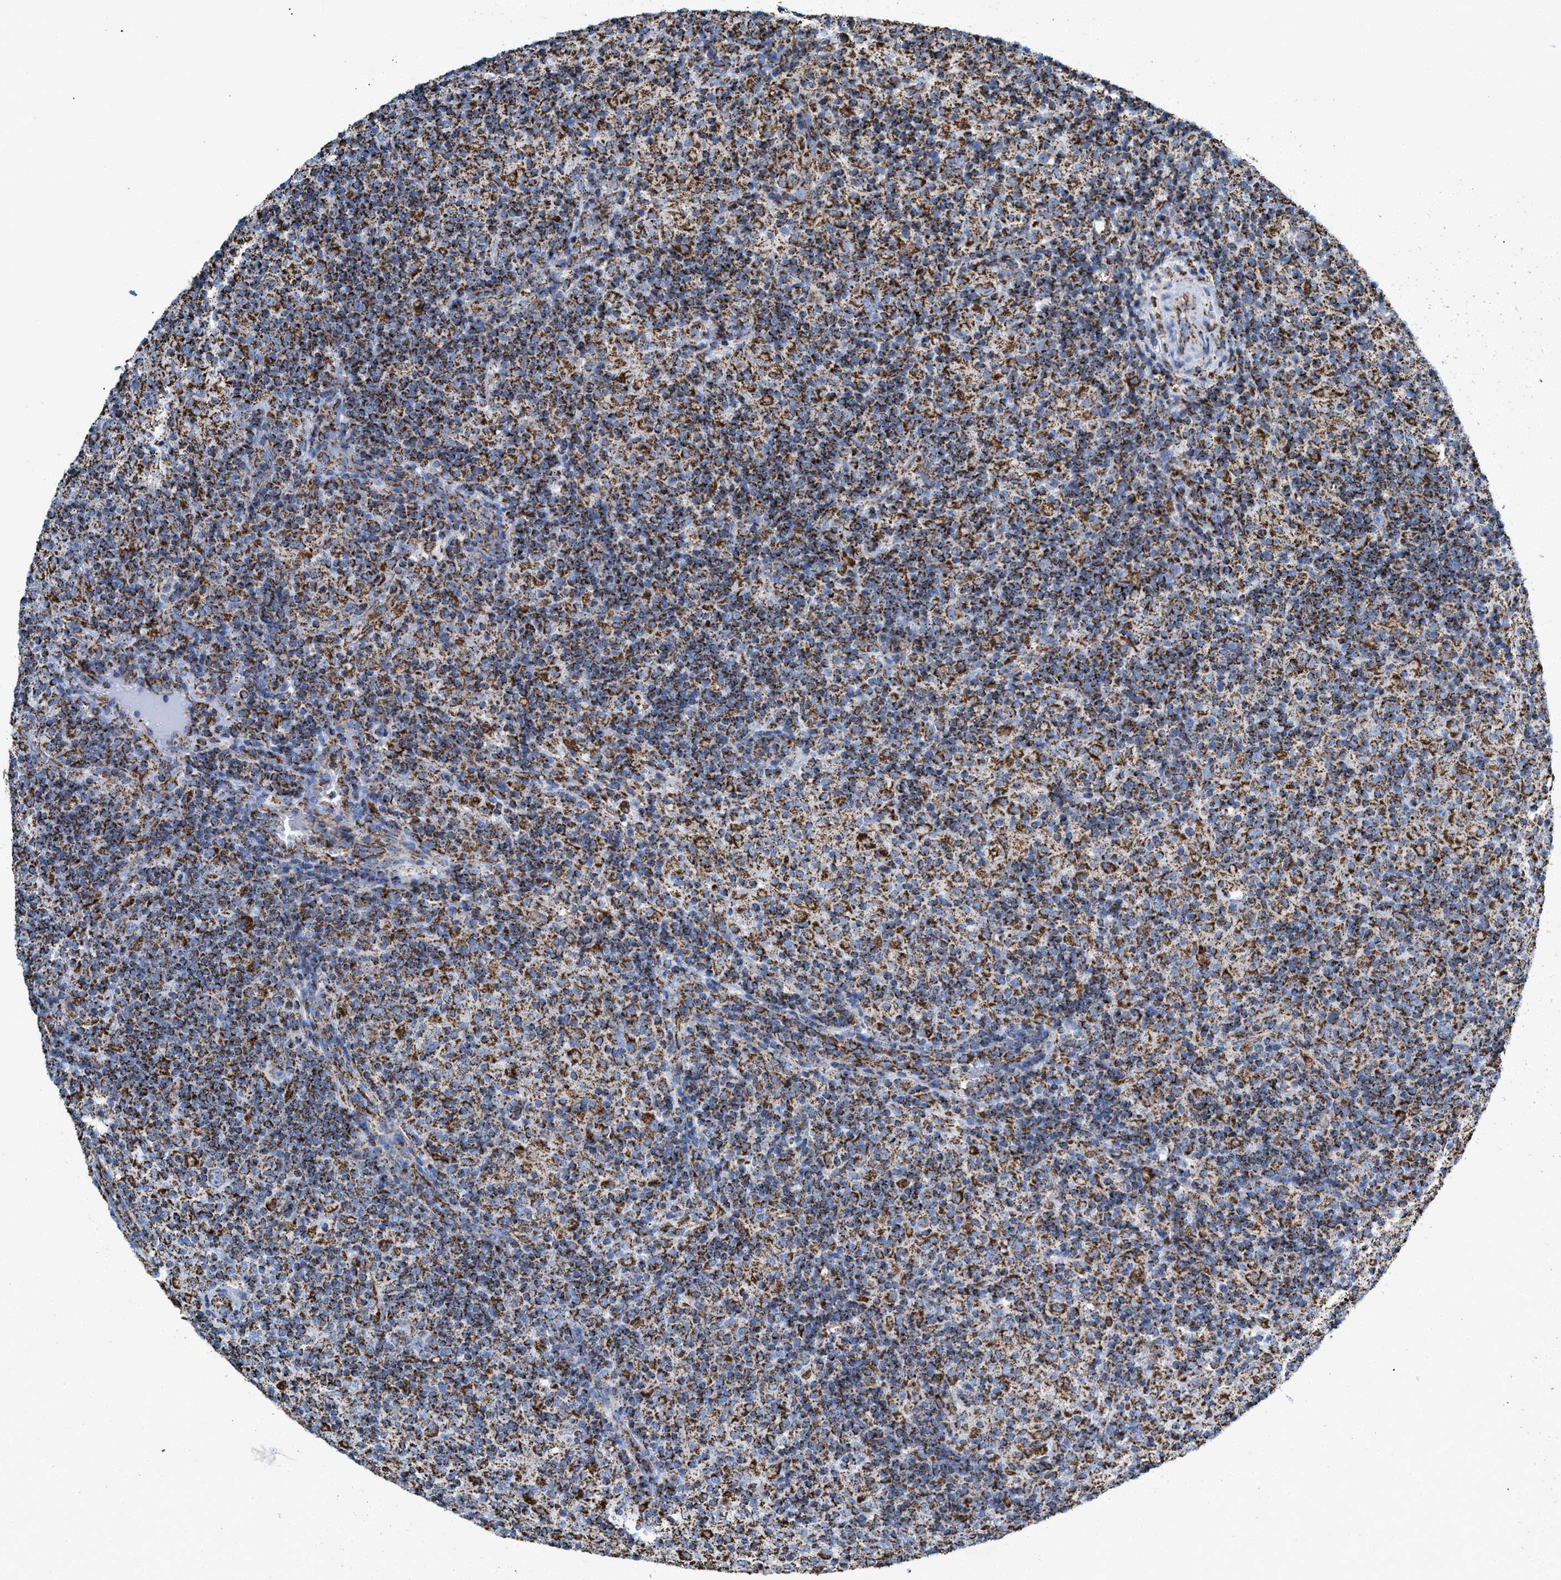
{"staining": {"intensity": "moderate", "quantity": ">75%", "location": "cytoplasmic/membranous"}, "tissue": "lymphoma", "cell_type": "Tumor cells", "image_type": "cancer", "snomed": [{"axis": "morphology", "description": "Hodgkin's disease, NOS"}, {"axis": "topography", "description": "Lymph node"}], "caption": "IHC (DAB) staining of human Hodgkin's disease exhibits moderate cytoplasmic/membranous protein expression in approximately >75% of tumor cells.", "gene": "ECHS1", "patient": {"sex": "male", "age": 70}}